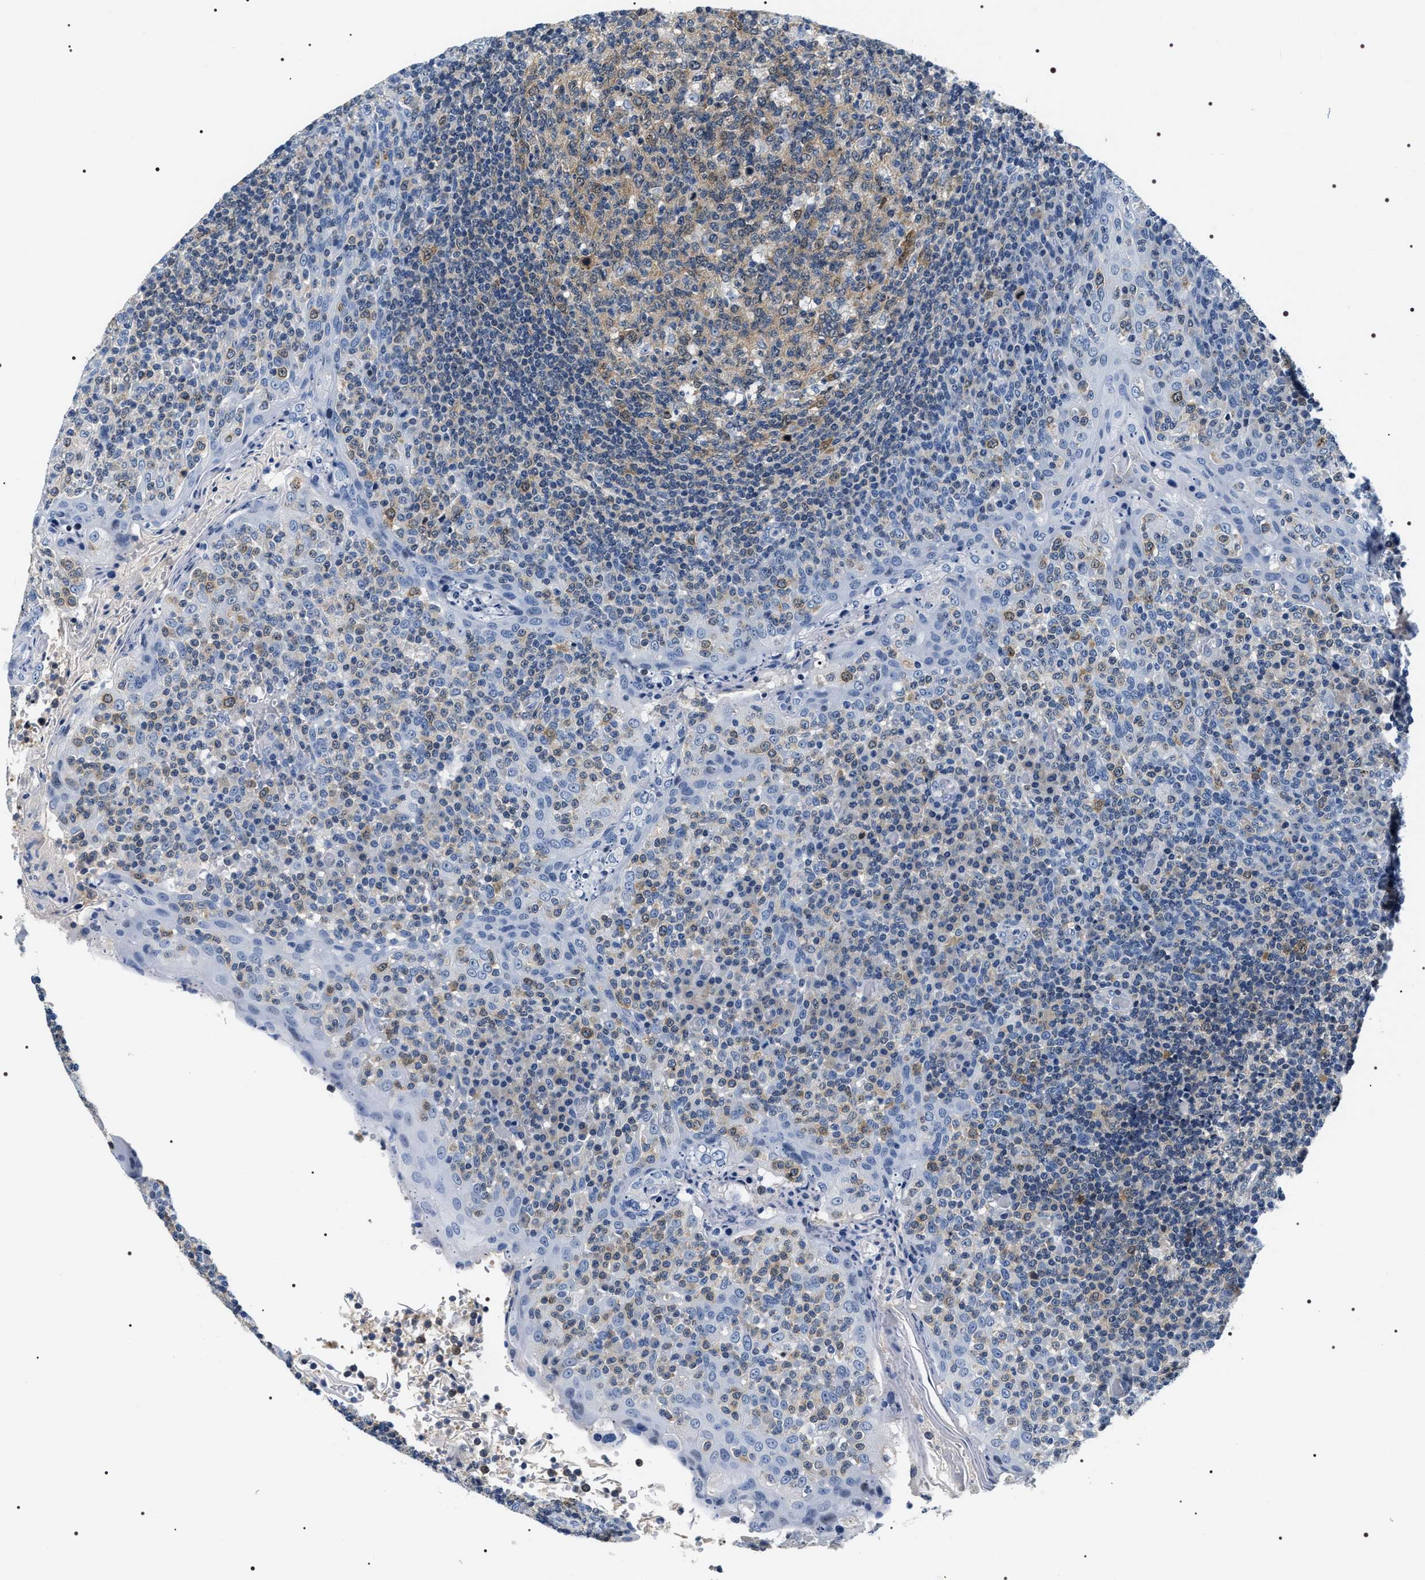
{"staining": {"intensity": "moderate", "quantity": ">75%", "location": "cytoplasmic/membranous"}, "tissue": "tonsil", "cell_type": "Germinal center cells", "image_type": "normal", "snomed": [{"axis": "morphology", "description": "Normal tissue, NOS"}, {"axis": "topography", "description": "Tonsil"}], "caption": "IHC micrograph of benign tonsil stained for a protein (brown), which reveals medium levels of moderate cytoplasmic/membranous positivity in approximately >75% of germinal center cells.", "gene": "BAG2", "patient": {"sex": "female", "age": 19}}